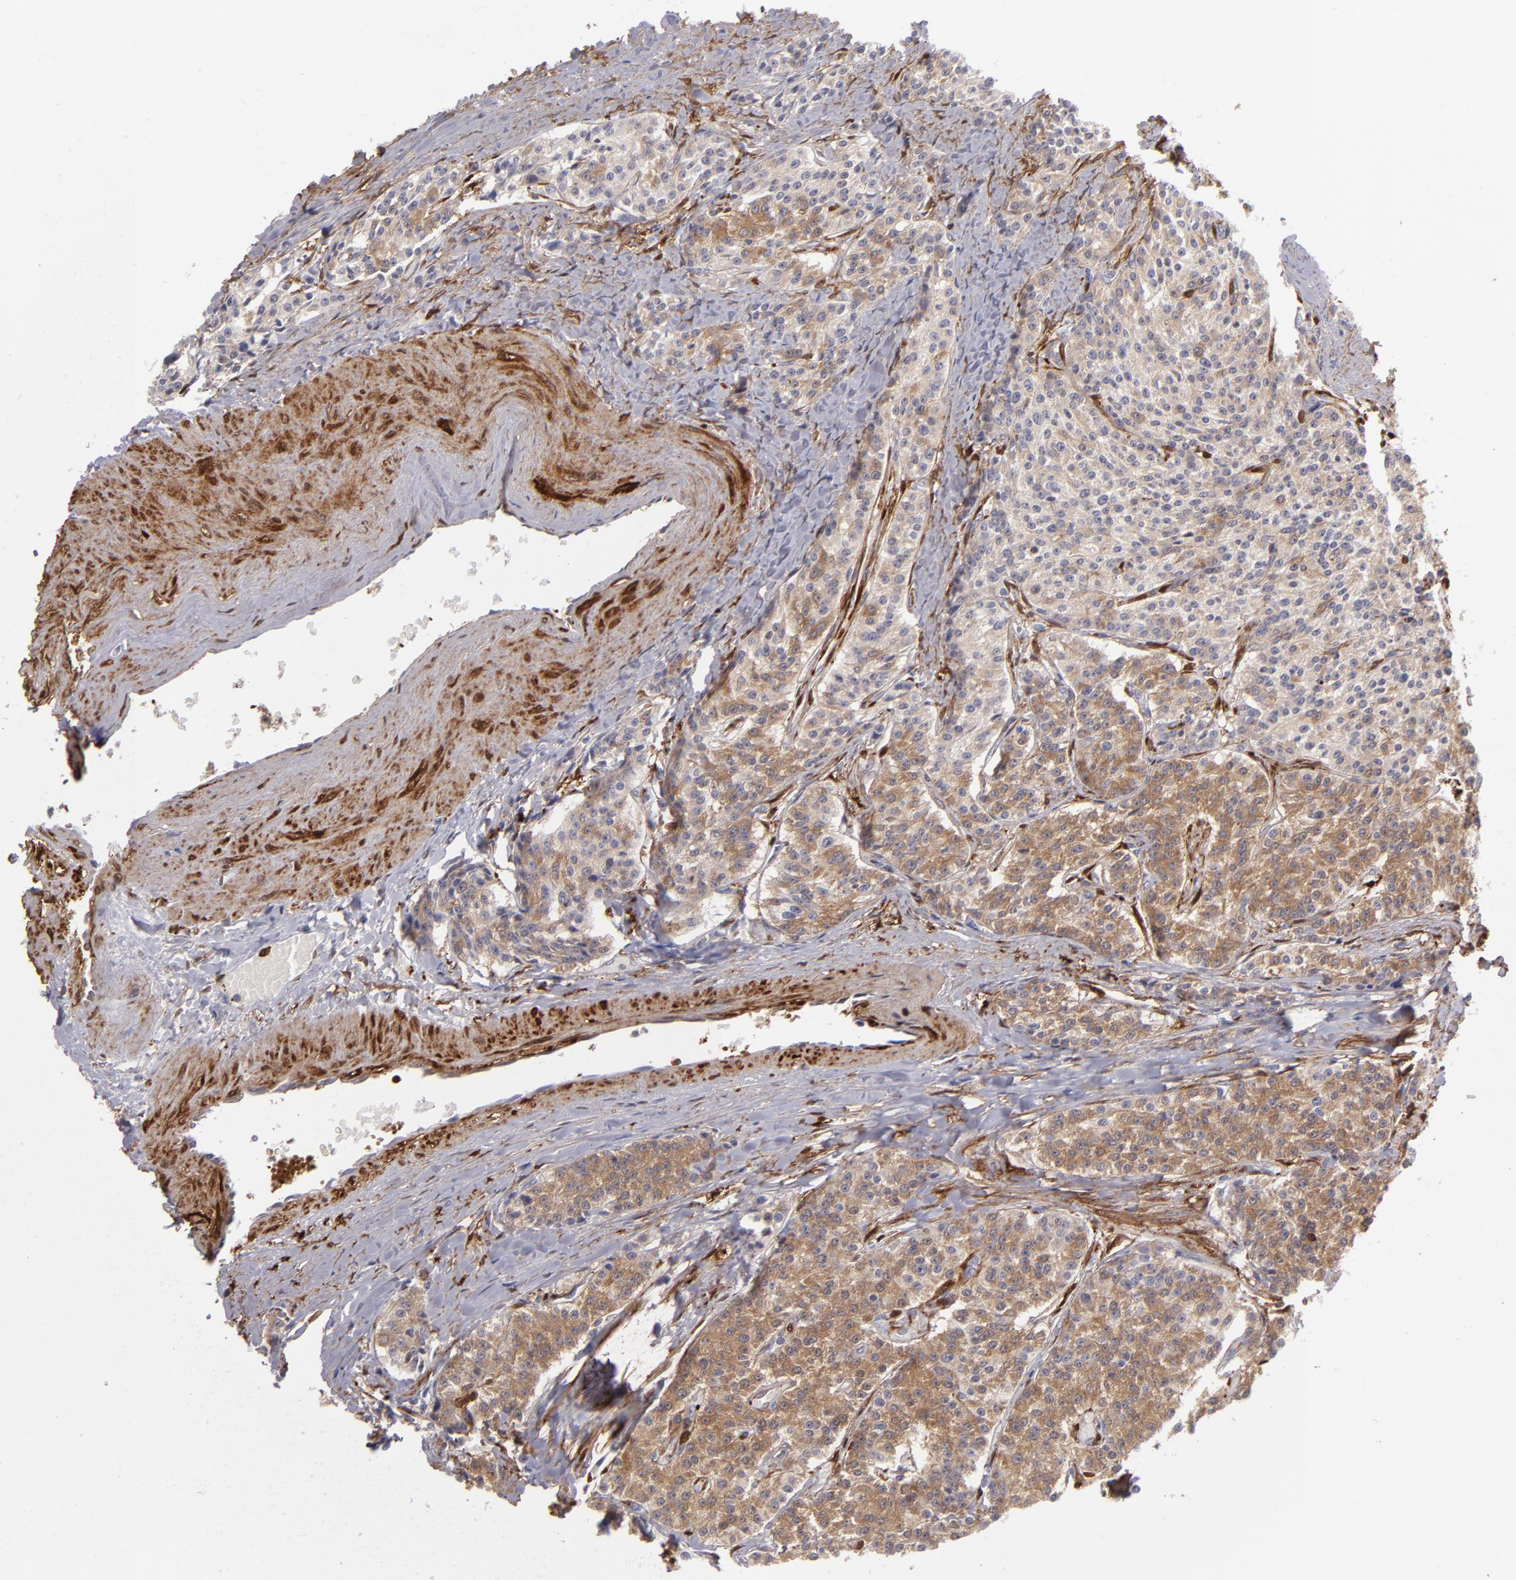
{"staining": {"intensity": "moderate", "quantity": ">75%", "location": "cytoplasmic/membranous"}, "tissue": "carcinoid", "cell_type": "Tumor cells", "image_type": "cancer", "snomed": [{"axis": "morphology", "description": "Carcinoid, malignant, NOS"}, {"axis": "topography", "description": "Stomach"}], "caption": "Immunohistochemical staining of human malignant carcinoid exhibits medium levels of moderate cytoplasmic/membranous positivity in approximately >75% of tumor cells.", "gene": "VCL", "patient": {"sex": "female", "age": 76}}